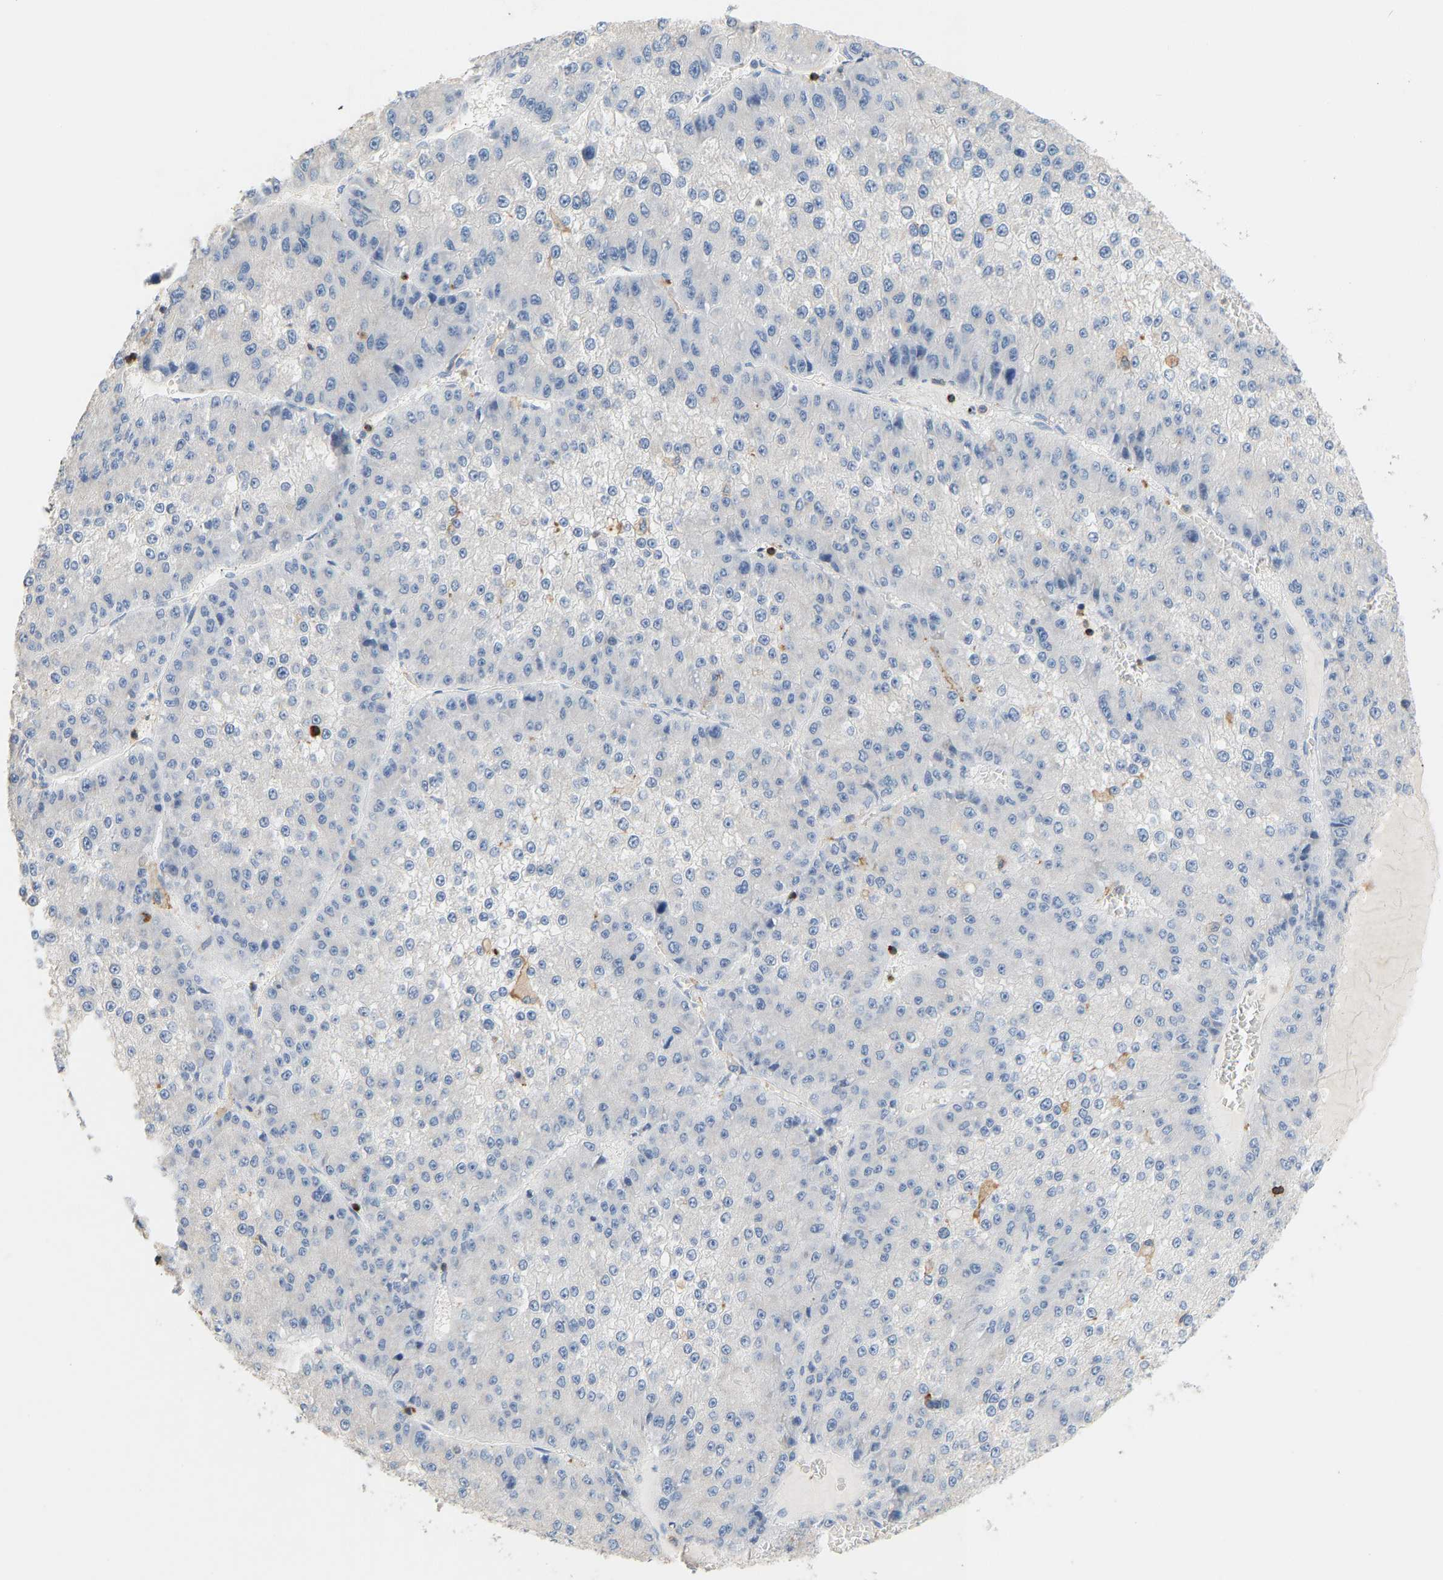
{"staining": {"intensity": "negative", "quantity": "none", "location": "none"}, "tissue": "liver cancer", "cell_type": "Tumor cells", "image_type": "cancer", "snomed": [{"axis": "morphology", "description": "Carcinoma, Hepatocellular, NOS"}, {"axis": "topography", "description": "Liver"}], "caption": "This is an IHC image of human liver cancer. There is no expression in tumor cells.", "gene": "EVL", "patient": {"sex": "female", "age": 73}}